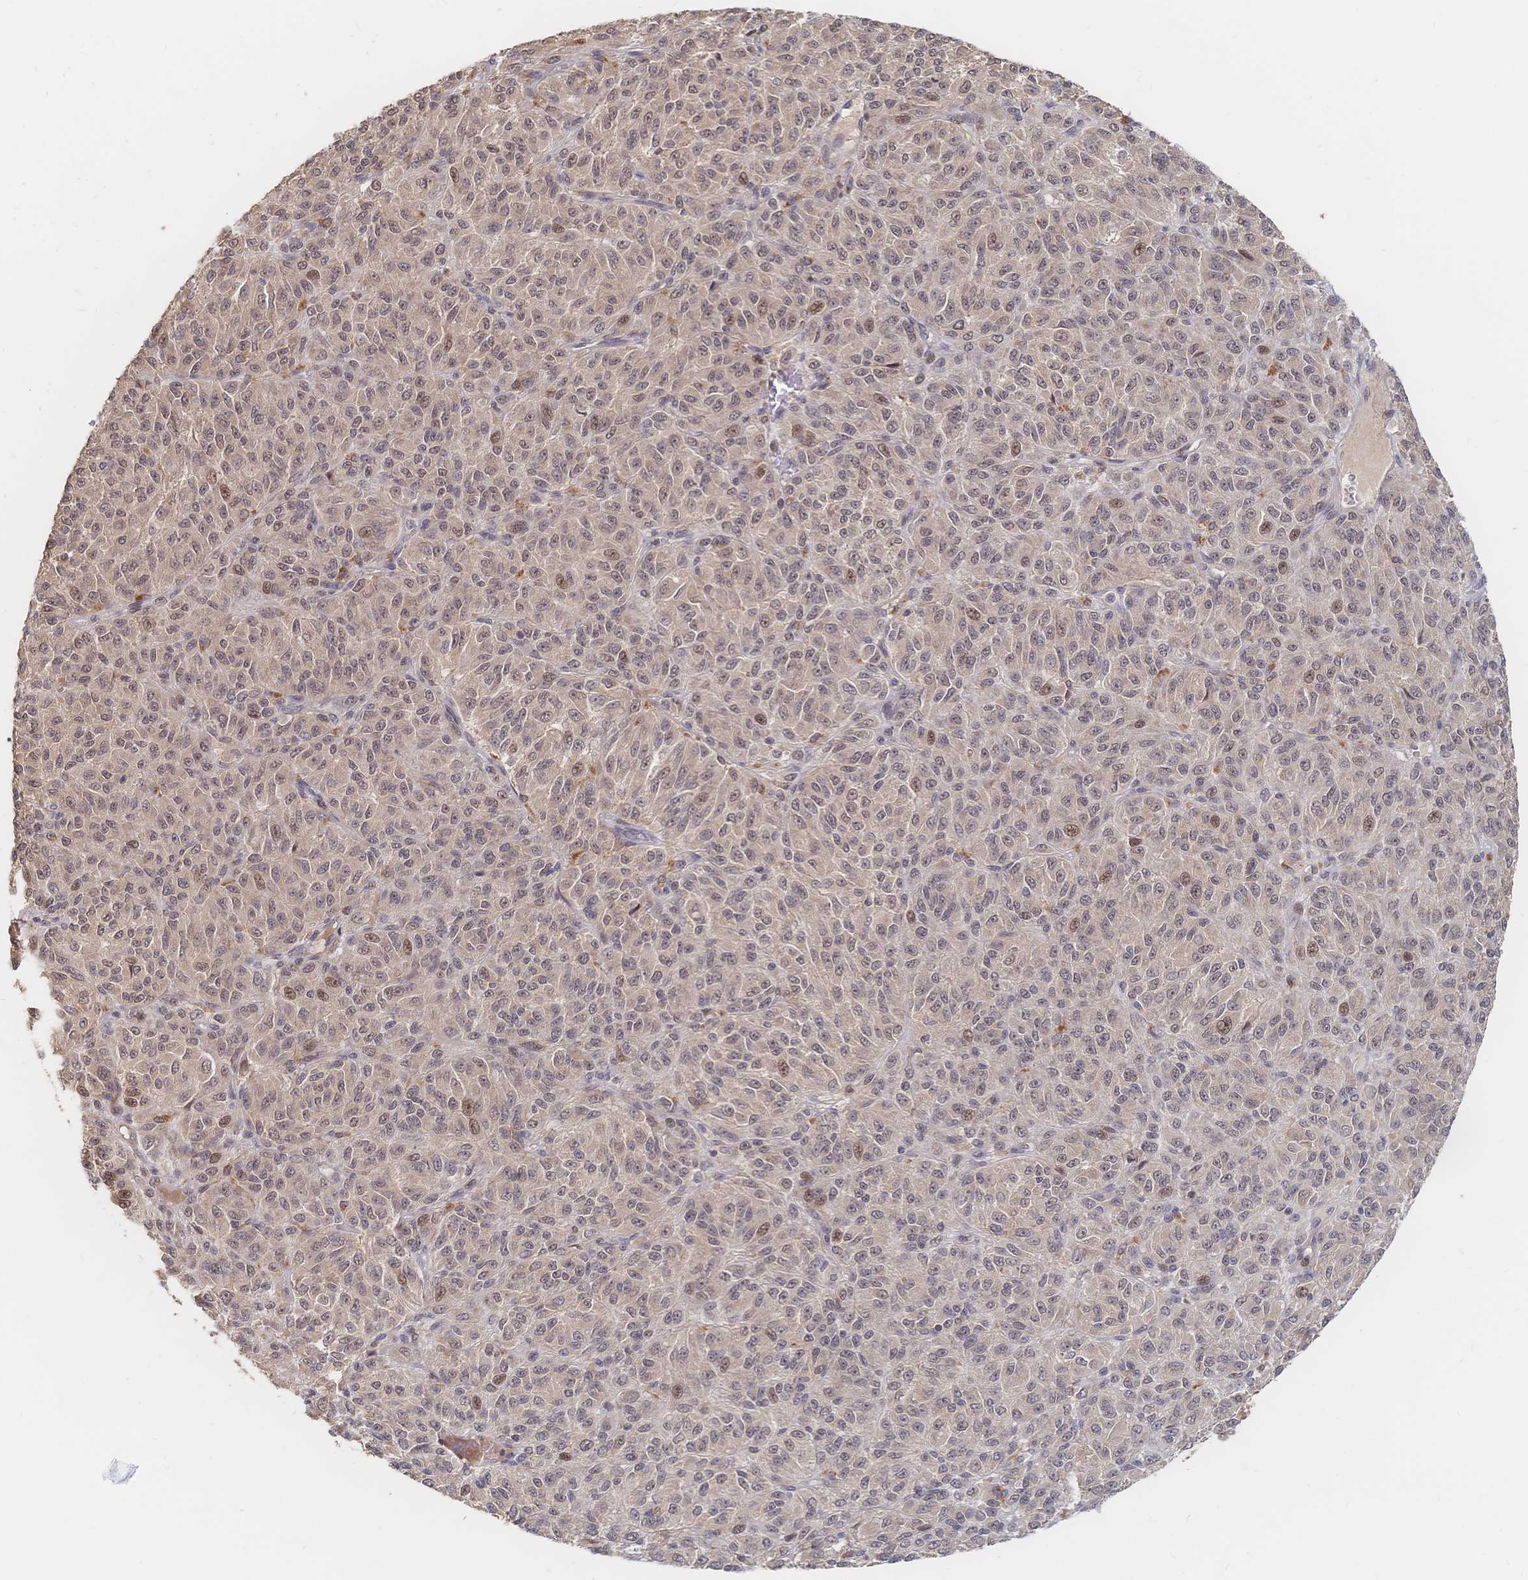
{"staining": {"intensity": "weak", "quantity": "25%-75%", "location": "nuclear"}, "tissue": "melanoma", "cell_type": "Tumor cells", "image_type": "cancer", "snomed": [{"axis": "morphology", "description": "Malignant melanoma, Metastatic site"}, {"axis": "topography", "description": "Brain"}], "caption": "Immunohistochemical staining of melanoma shows low levels of weak nuclear expression in approximately 25%-75% of tumor cells. Immunohistochemistry stains the protein in brown and the nuclei are stained blue.", "gene": "LRP5", "patient": {"sex": "female", "age": 56}}